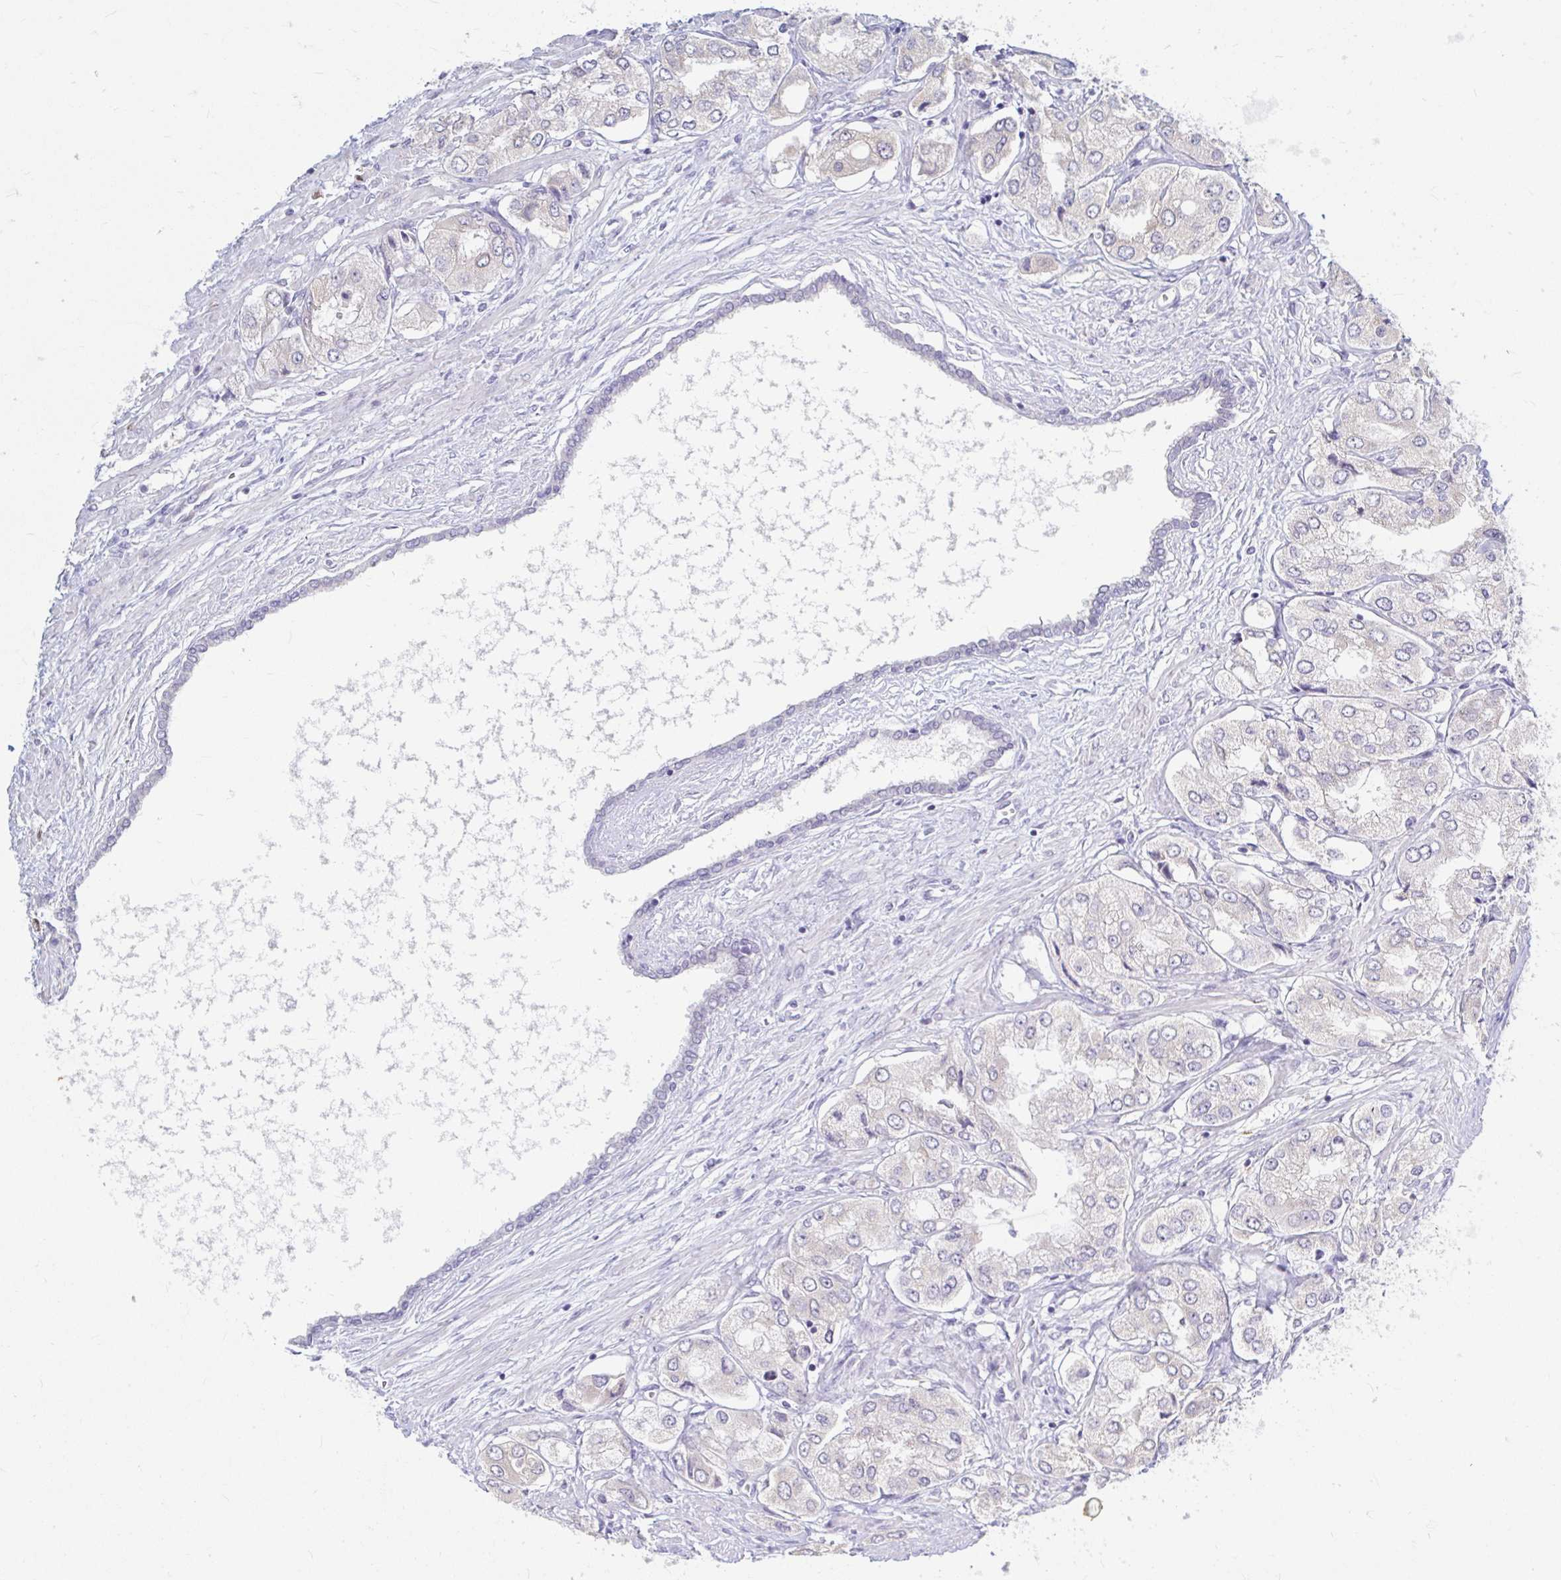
{"staining": {"intensity": "negative", "quantity": "none", "location": "none"}, "tissue": "prostate cancer", "cell_type": "Tumor cells", "image_type": "cancer", "snomed": [{"axis": "morphology", "description": "Adenocarcinoma, Low grade"}, {"axis": "topography", "description": "Prostate"}], "caption": "DAB immunohistochemical staining of prostate cancer displays no significant expression in tumor cells.", "gene": "ADH1A", "patient": {"sex": "male", "age": 69}}